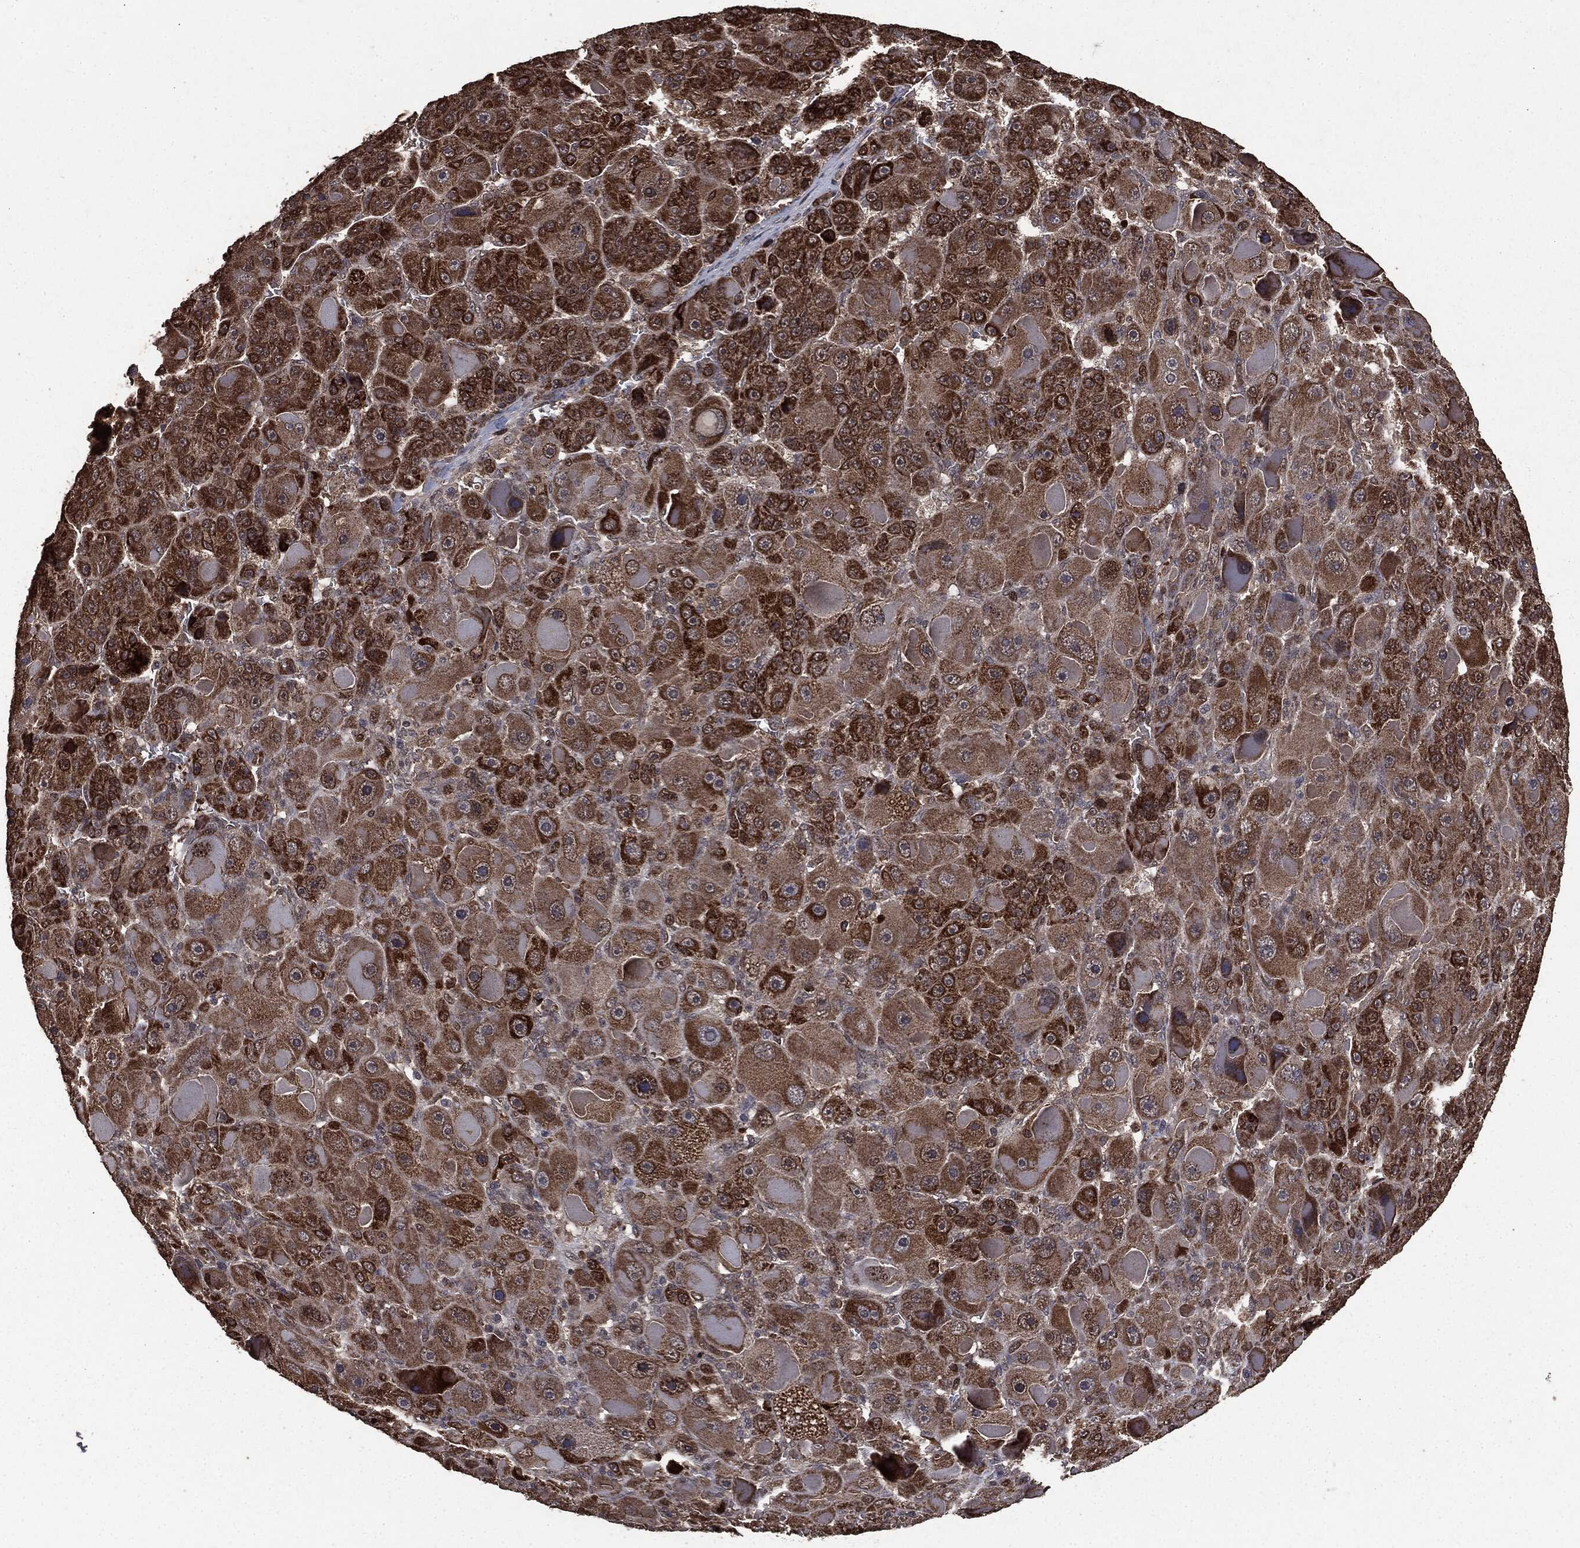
{"staining": {"intensity": "strong", "quantity": ">75%", "location": "cytoplasmic/membranous"}, "tissue": "liver cancer", "cell_type": "Tumor cells", "image_type": "cancer", "snomed": [{"axis": "morphology", "description": "Carcinoma, Hepatocellular, NOS"}, {"axis": "topography", "description": "Liver"}], "caption": "IHC staining of liver cancer (hepatocellular carcinoma), which shows high levels of strong cytoplasmic/membranous expression in approximately >75% of tumor cells indicating strong cytoplasmic/membranous protein positivity. The staining was performed using DAB (brown) for protein detection and nuclei were counterstained in hematoxylin (blue).", "gene": "PPP6R2", "patient": {"sex": "male", "age": 76}}